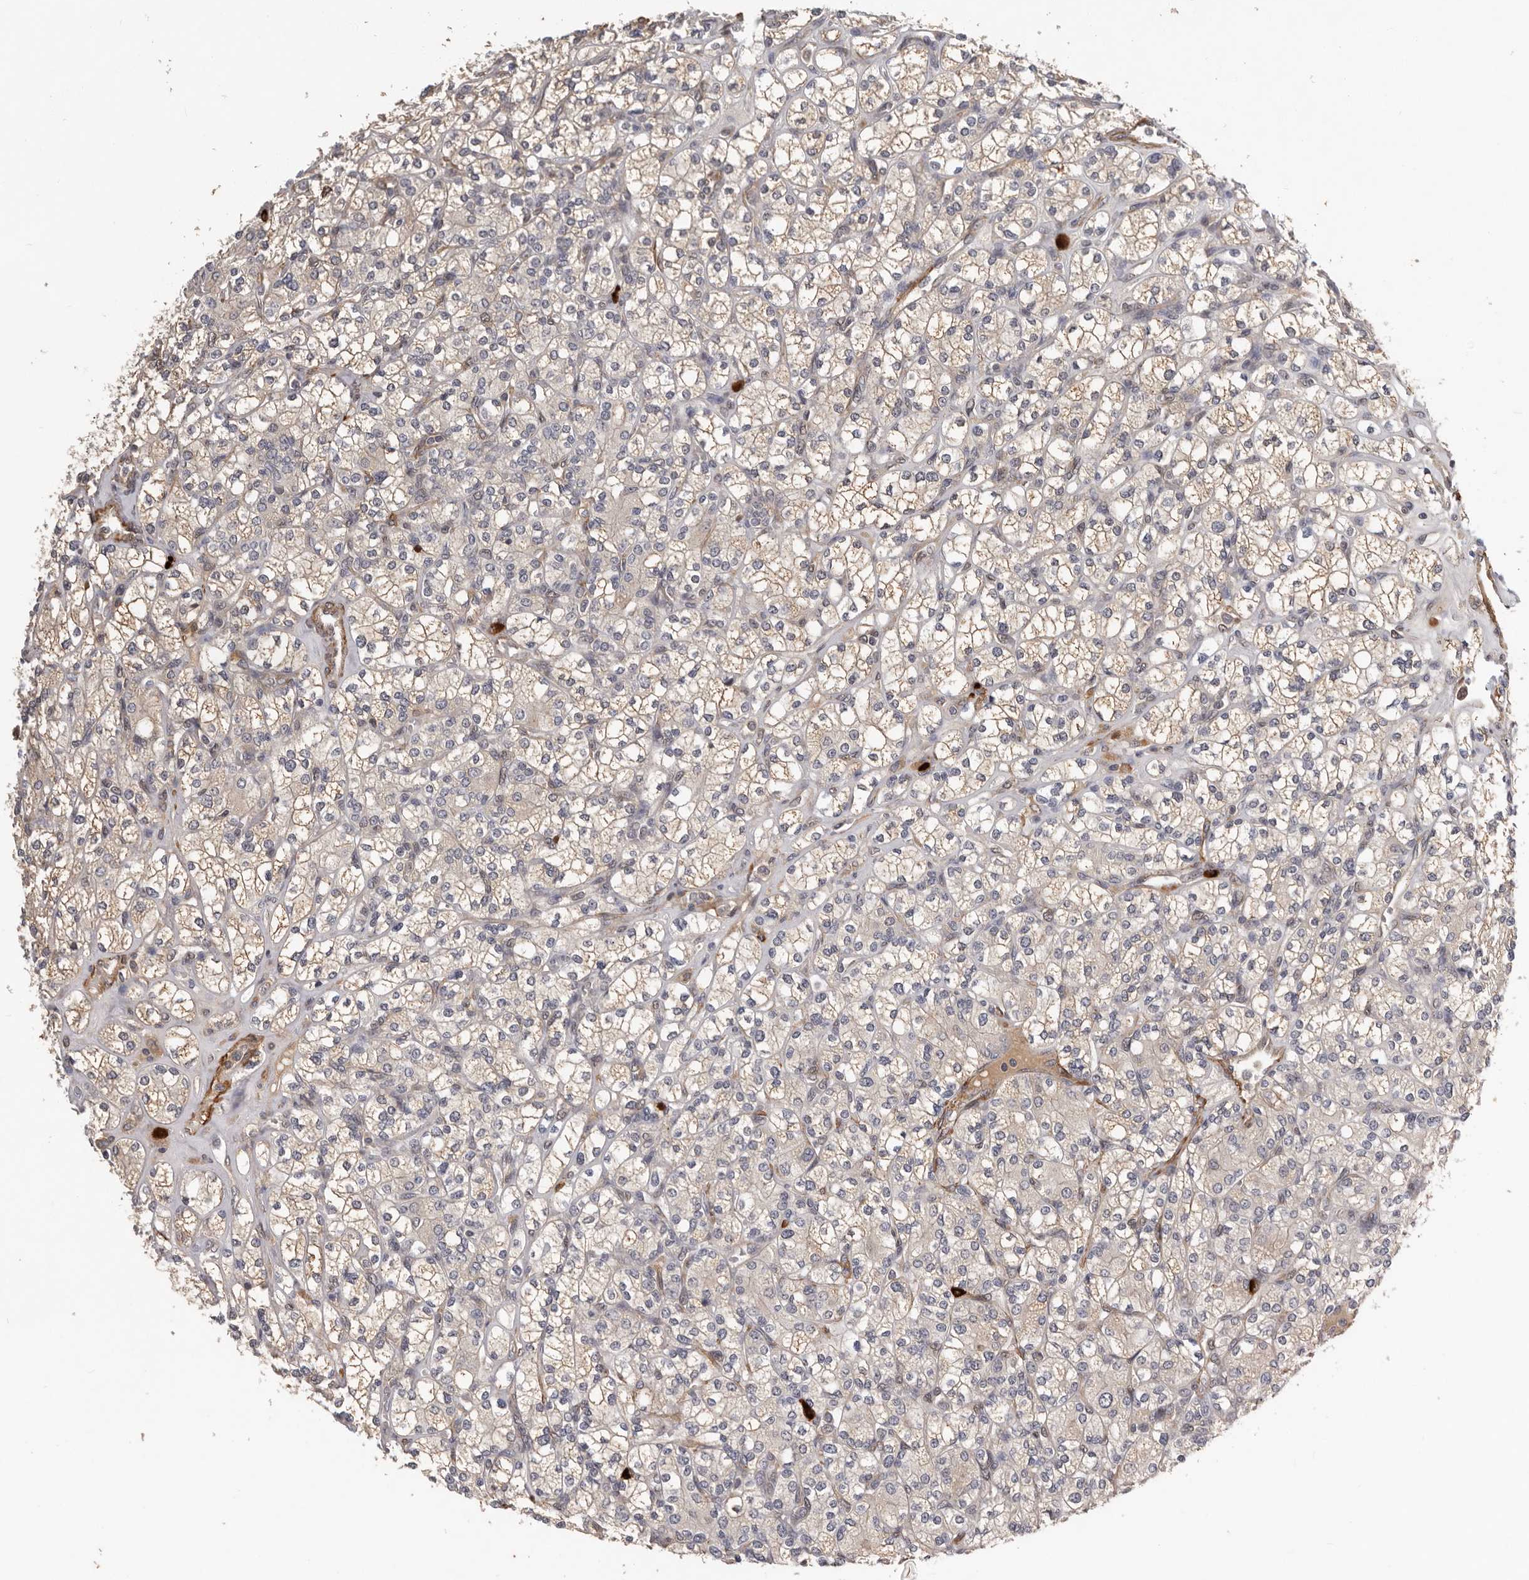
{"staining": {"intensity": "weak", "quantity": "<25%", "location": "cytoplasmic/membranous"}, "tissue": "renal cancer", "cell_type": "Tumor cells", "image_type": "cancer", "snomed": [{"axis": "morphology", "description": "Adenocarcinoma, NOS"}, {"axis": "topography", "description": "Kidney"}], "caption": "An IHC histopathology image of renal cancer is shown. There is no staining in tumor cells of renal cancer.", "gene": "RNF157", "patient": {"sex": "male", "age": 77}}